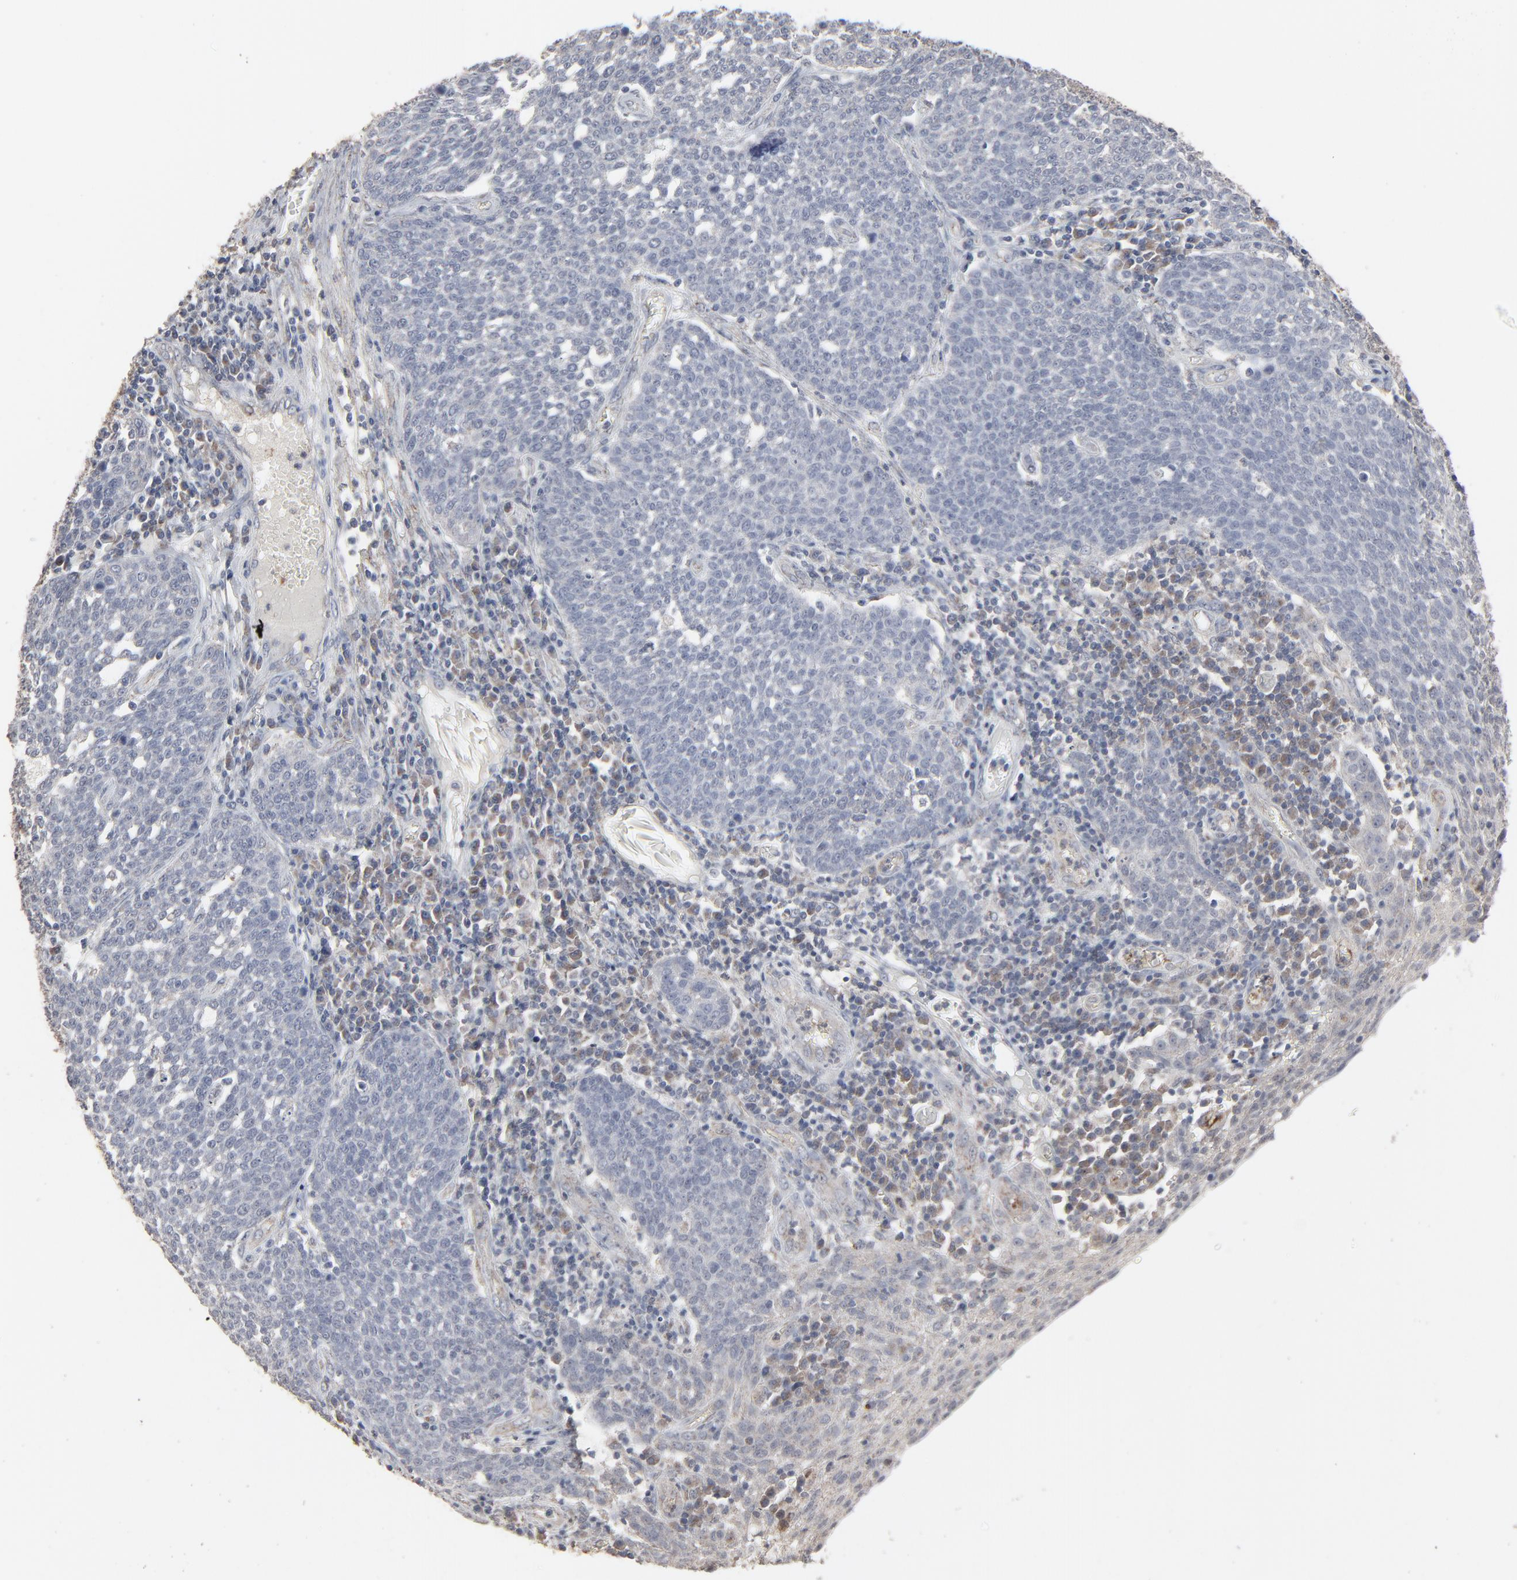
{"staining": {"intensity": "negative", "quantity": "none", "location": "none"}, "tissue": "cervical cancer", "cell_type": "Tumor cells", "image_type": "cancer", "snomed": [{"axis": "morphology", "description": "Squamous cell carcinoma, NOS"}, {"axis": "topography", "description": "Cervix"}], "caption": "Image shows no significant protein positivity in tumor cells of cervical squamous cell carcinoma.", "gene": "JAM3", "patient": {"sex": "female", "age": 34}}